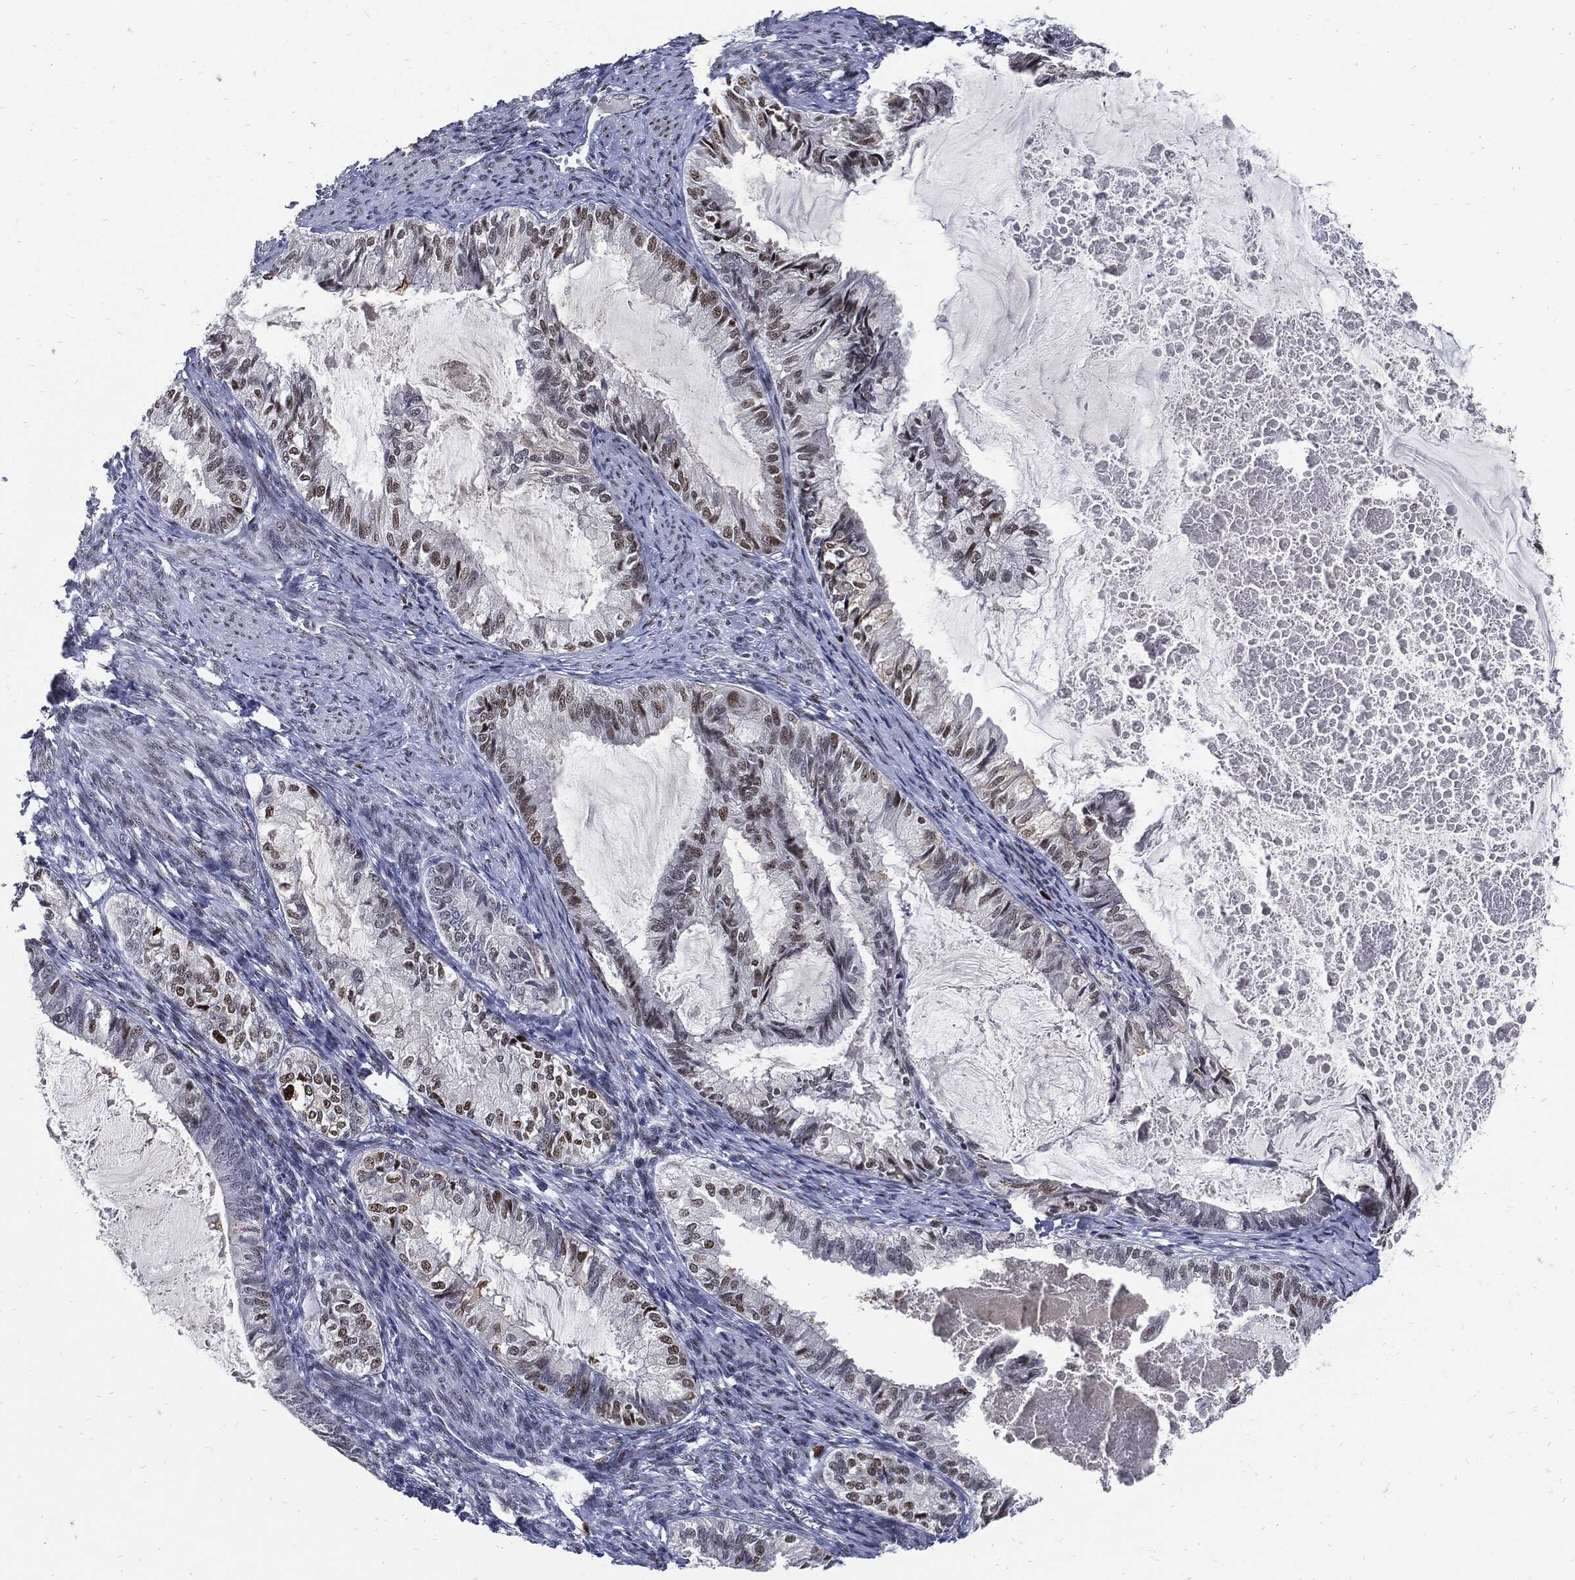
{"staining": {"intensity": "moderate", "quantity": "25%-75%", "location": "nuclear"}, "tissue": "endometrial cancer", "cell_type": "Tumor cells", "image_type": "cancer", "snomed": [{"axis": "morphology", "description": "Adenocarcinoma, NOS"}, {"axis": "topography", "description": "Endometrium"}], "caption": "The immunohistochemical stain labels moderate nuclear expression in tumor cells of adenocarcinoma (endometrial) tissue.", "gene": "NBN", "patient": {"sex": "female", "age": 86}}